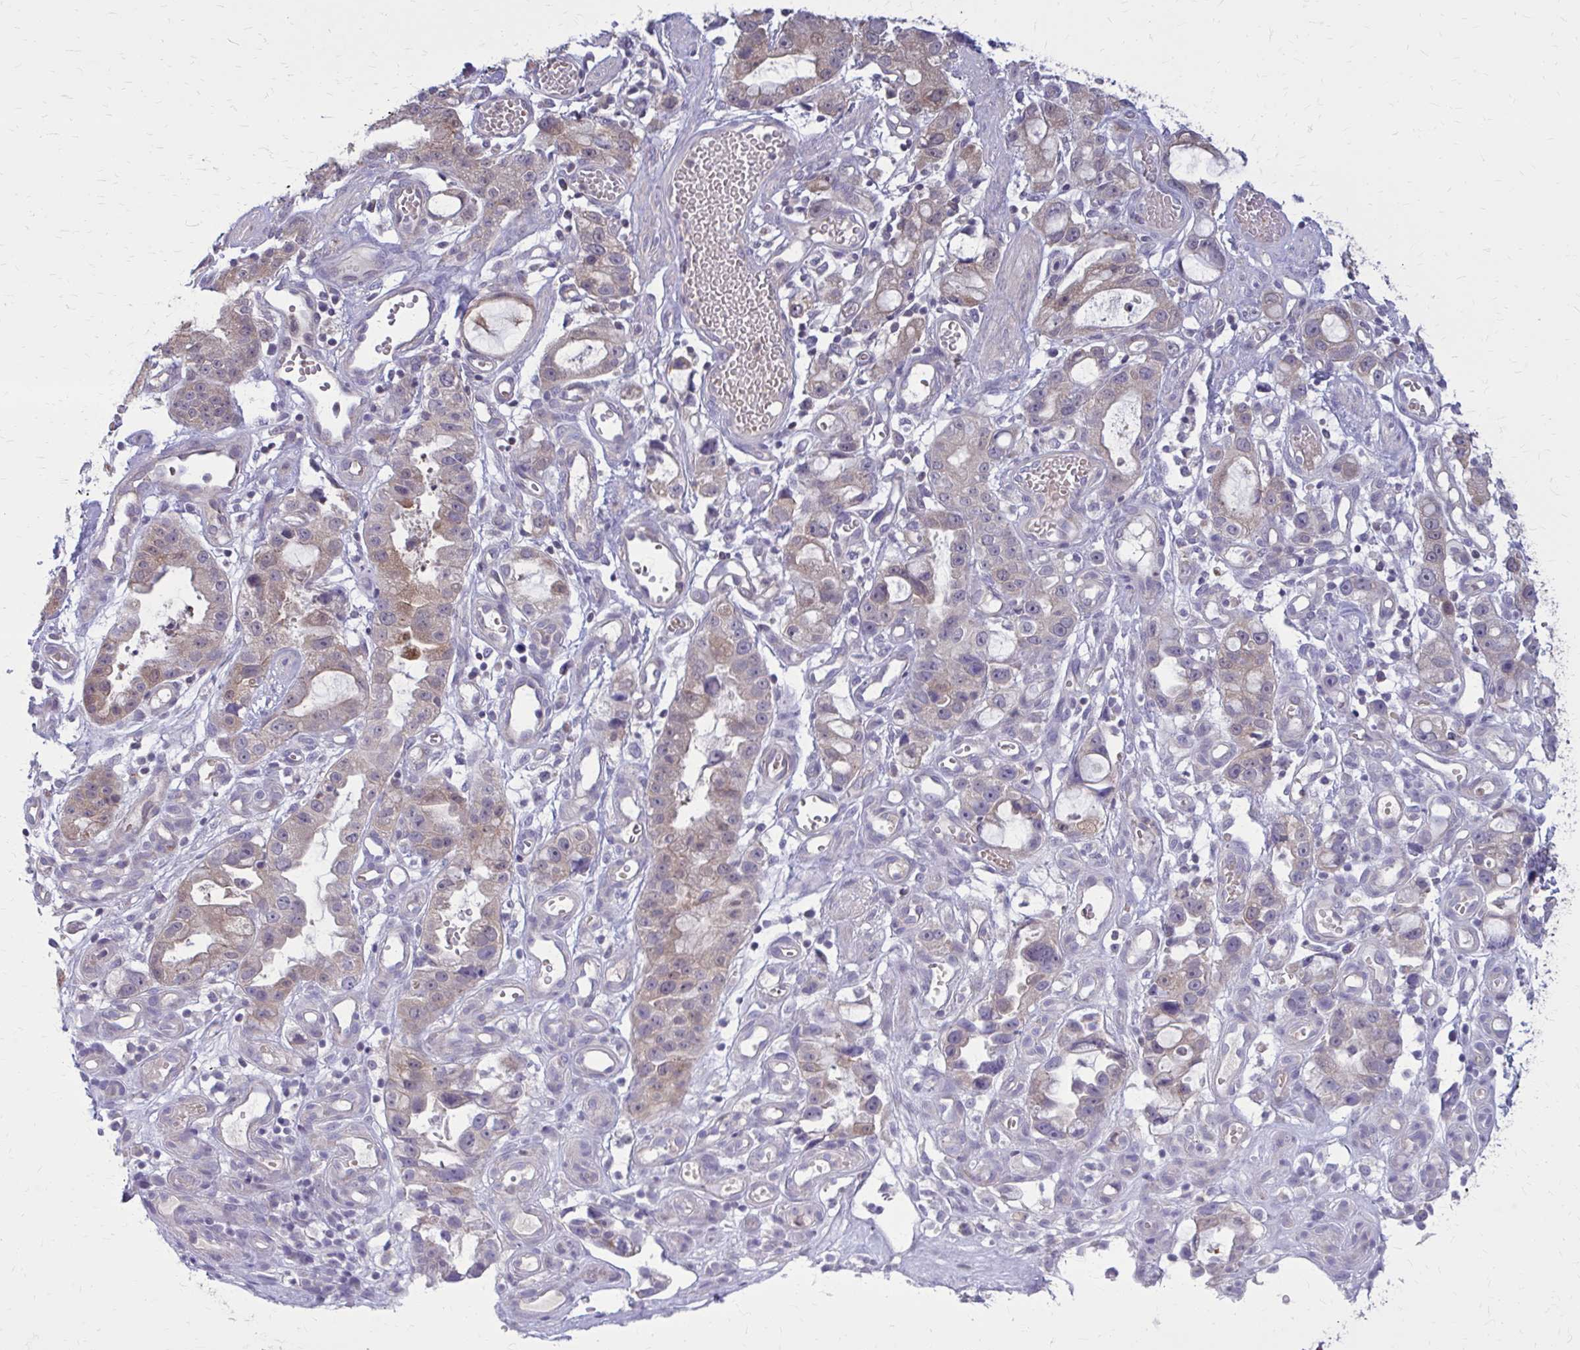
{"staining": {"intensity": "weak", "quantity": "25%-75%", "location": "cytoplasmic/membranous"}, "tissue": "stomach cancer", "cell_type": "Tumor cells", "image_type": "cancer", "snomed": [{"axis": "morphology", "description": "Adenocarcinoma, NOS"}, {"axis": "topography", "description": "Stomach"}], "caption": "This image exhibits immunohistochemistry (IHC) staining of human adenocarcinoma (stomach), with low weak cytoplasmic/membranous expression in about 25%-75% of tumor cells.", "gene": "DBI", "patient": {"sex": "male", "age": 55}}